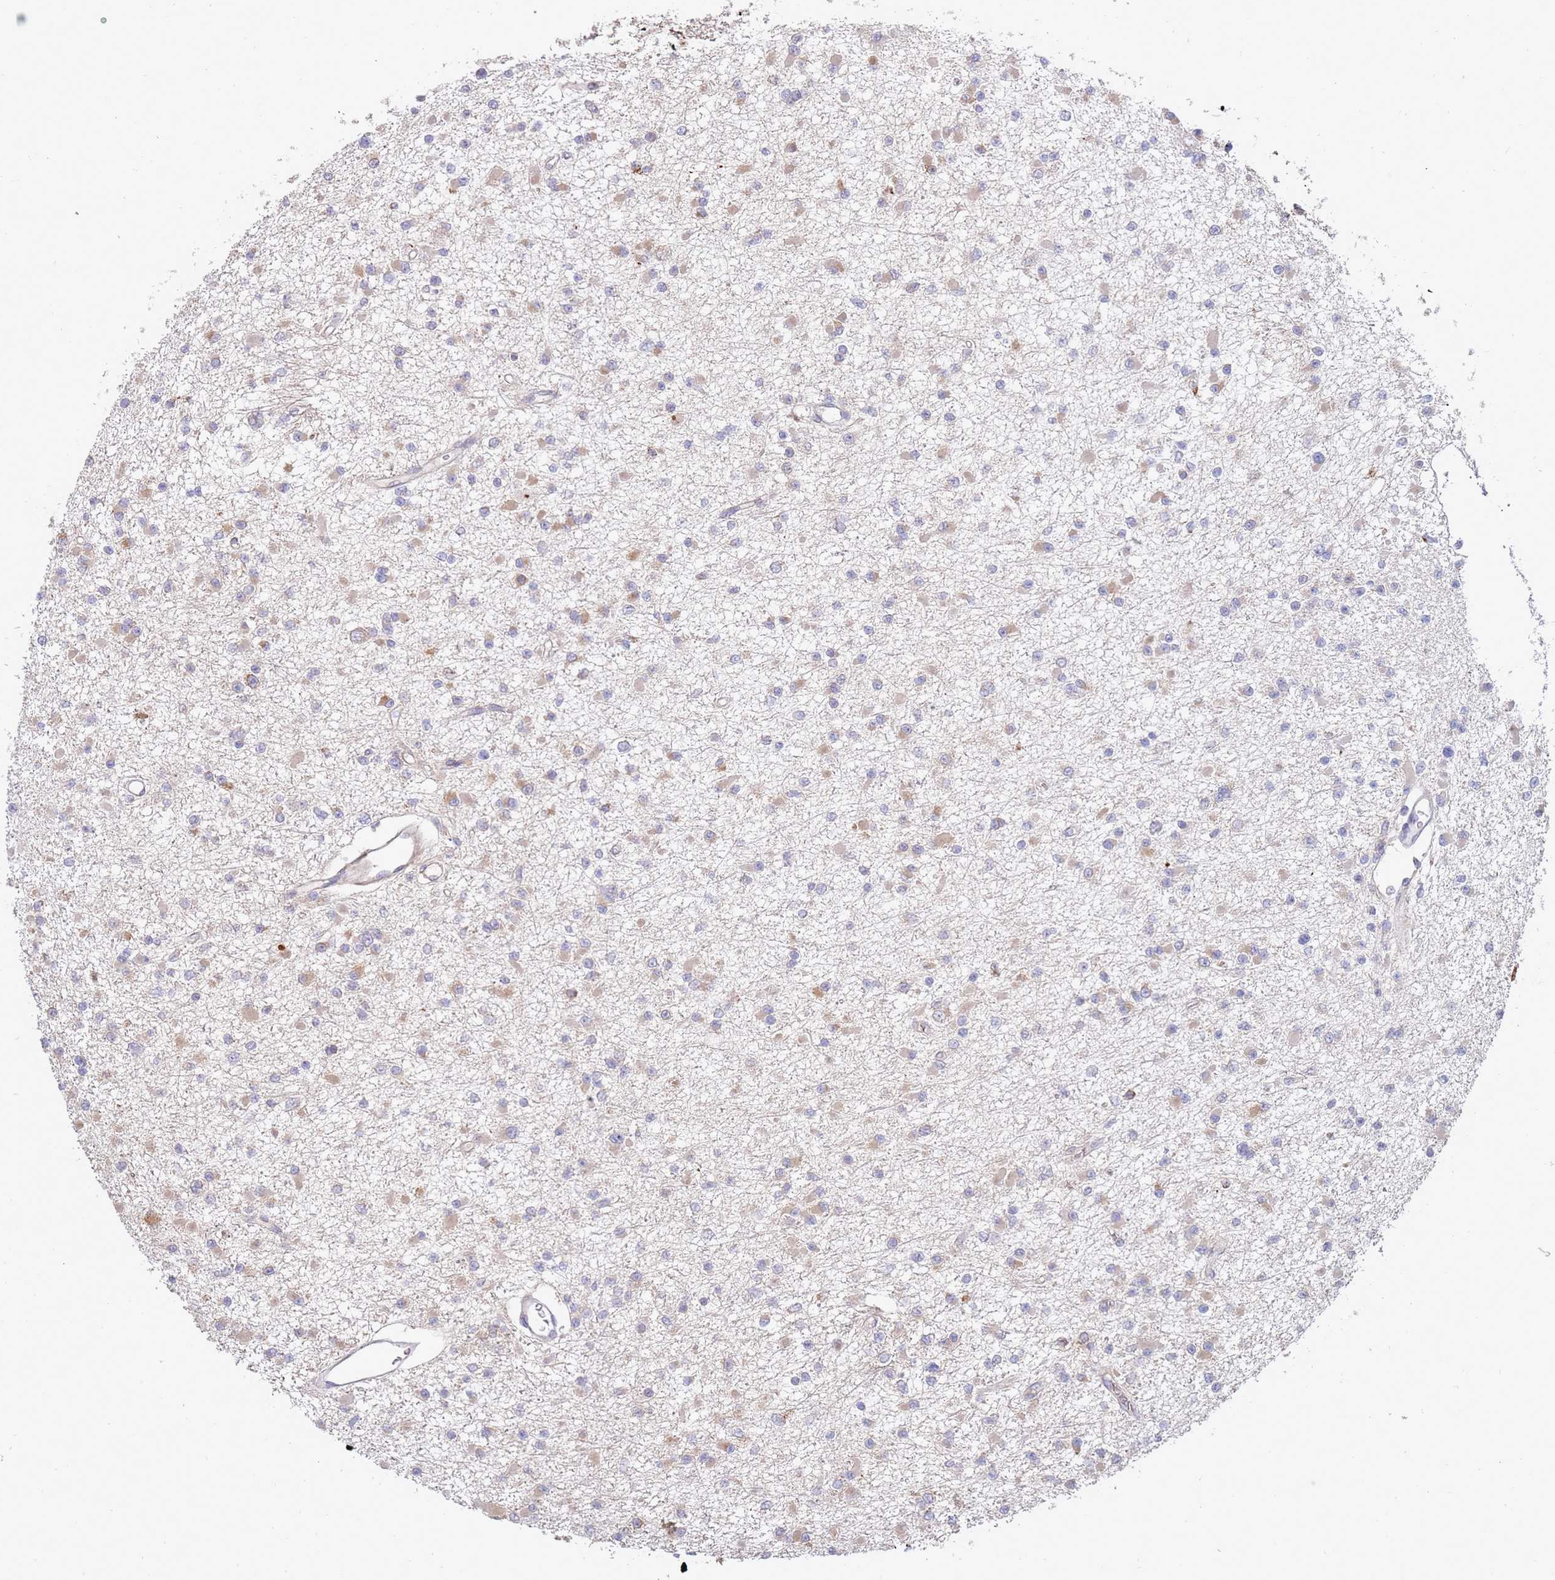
{"staining": {"intensity": "weak", "quantity": "<25%", "location": "cytoplasmic/membranous"}, "tissue": "glioma", "cell_type": "Tumor cells", "image_type": "cancer", "snomed": [{"axis": "morphology", "description": "Glioma, malignant, Low grade"}, {"axis": "topography", "description": "Brain"}], "caption": "High magnification brightfield microscopy of malignant low-grade glioma stained with DAB (3,3'-diaminobenzidine) (brown) and counterstained with hematoxylin (blue): tumor cells show no significant staining.", "gene": "VRK2", "patient": {"sex": "female", "age": 22}}